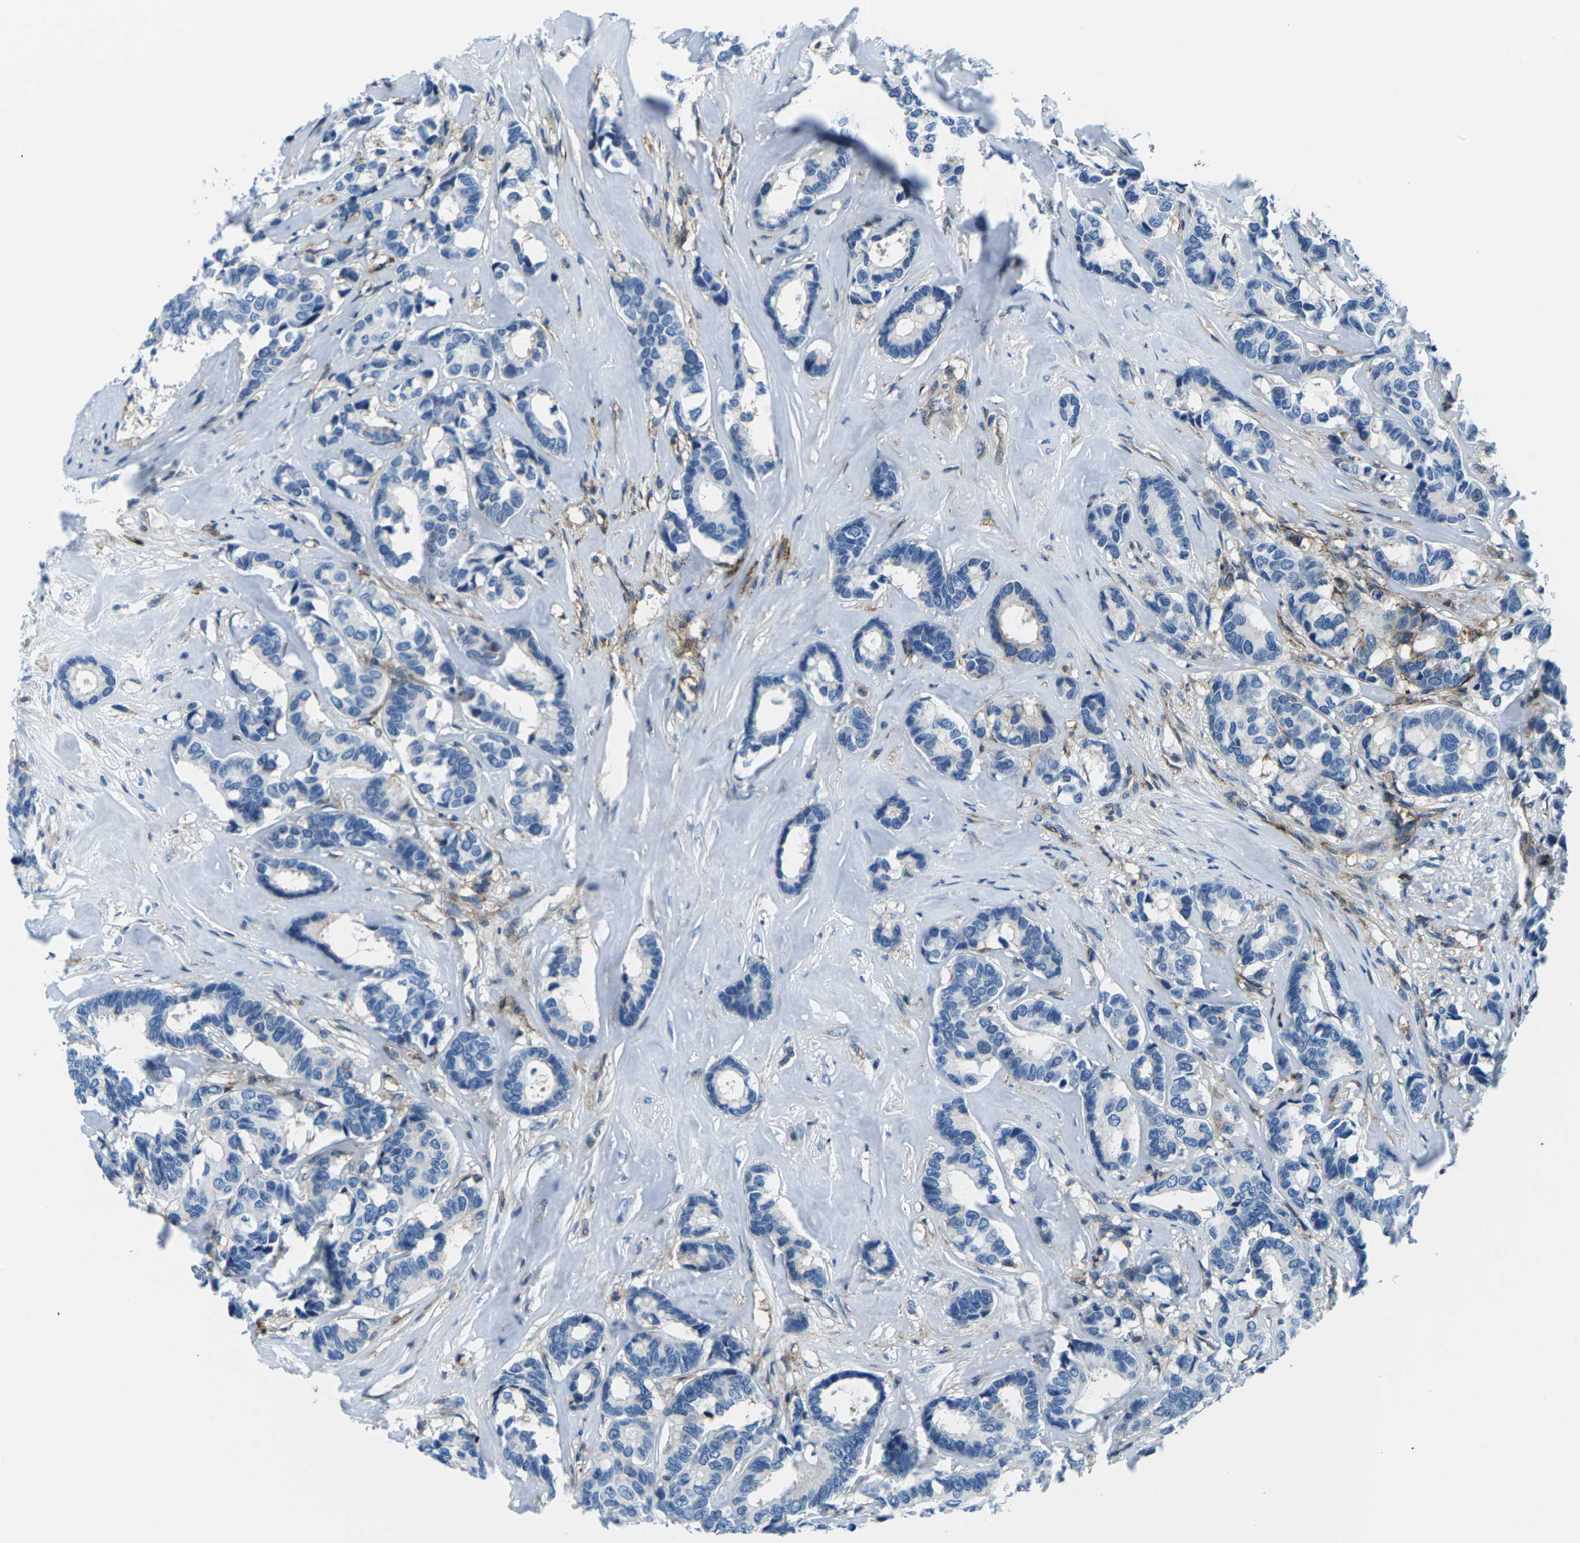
{"staining": {"intensity": "negative", "quantity": "none", "location": "none"}, "tissue": "breast cancer", "cell_type": "Tumor cells", "image_type": "cancer", "snomed": [{"axis": "morphology", "description": "Duct carcinoma"}, {"axis": "topography", "description": "Breast"}], "caption": "An immunohistochemistry image of breast cancer is shown. There is no staining in tumor cells of breast cancer.", "gene": "SOCS4", "patient": {"sex": "female", "age": 87}}